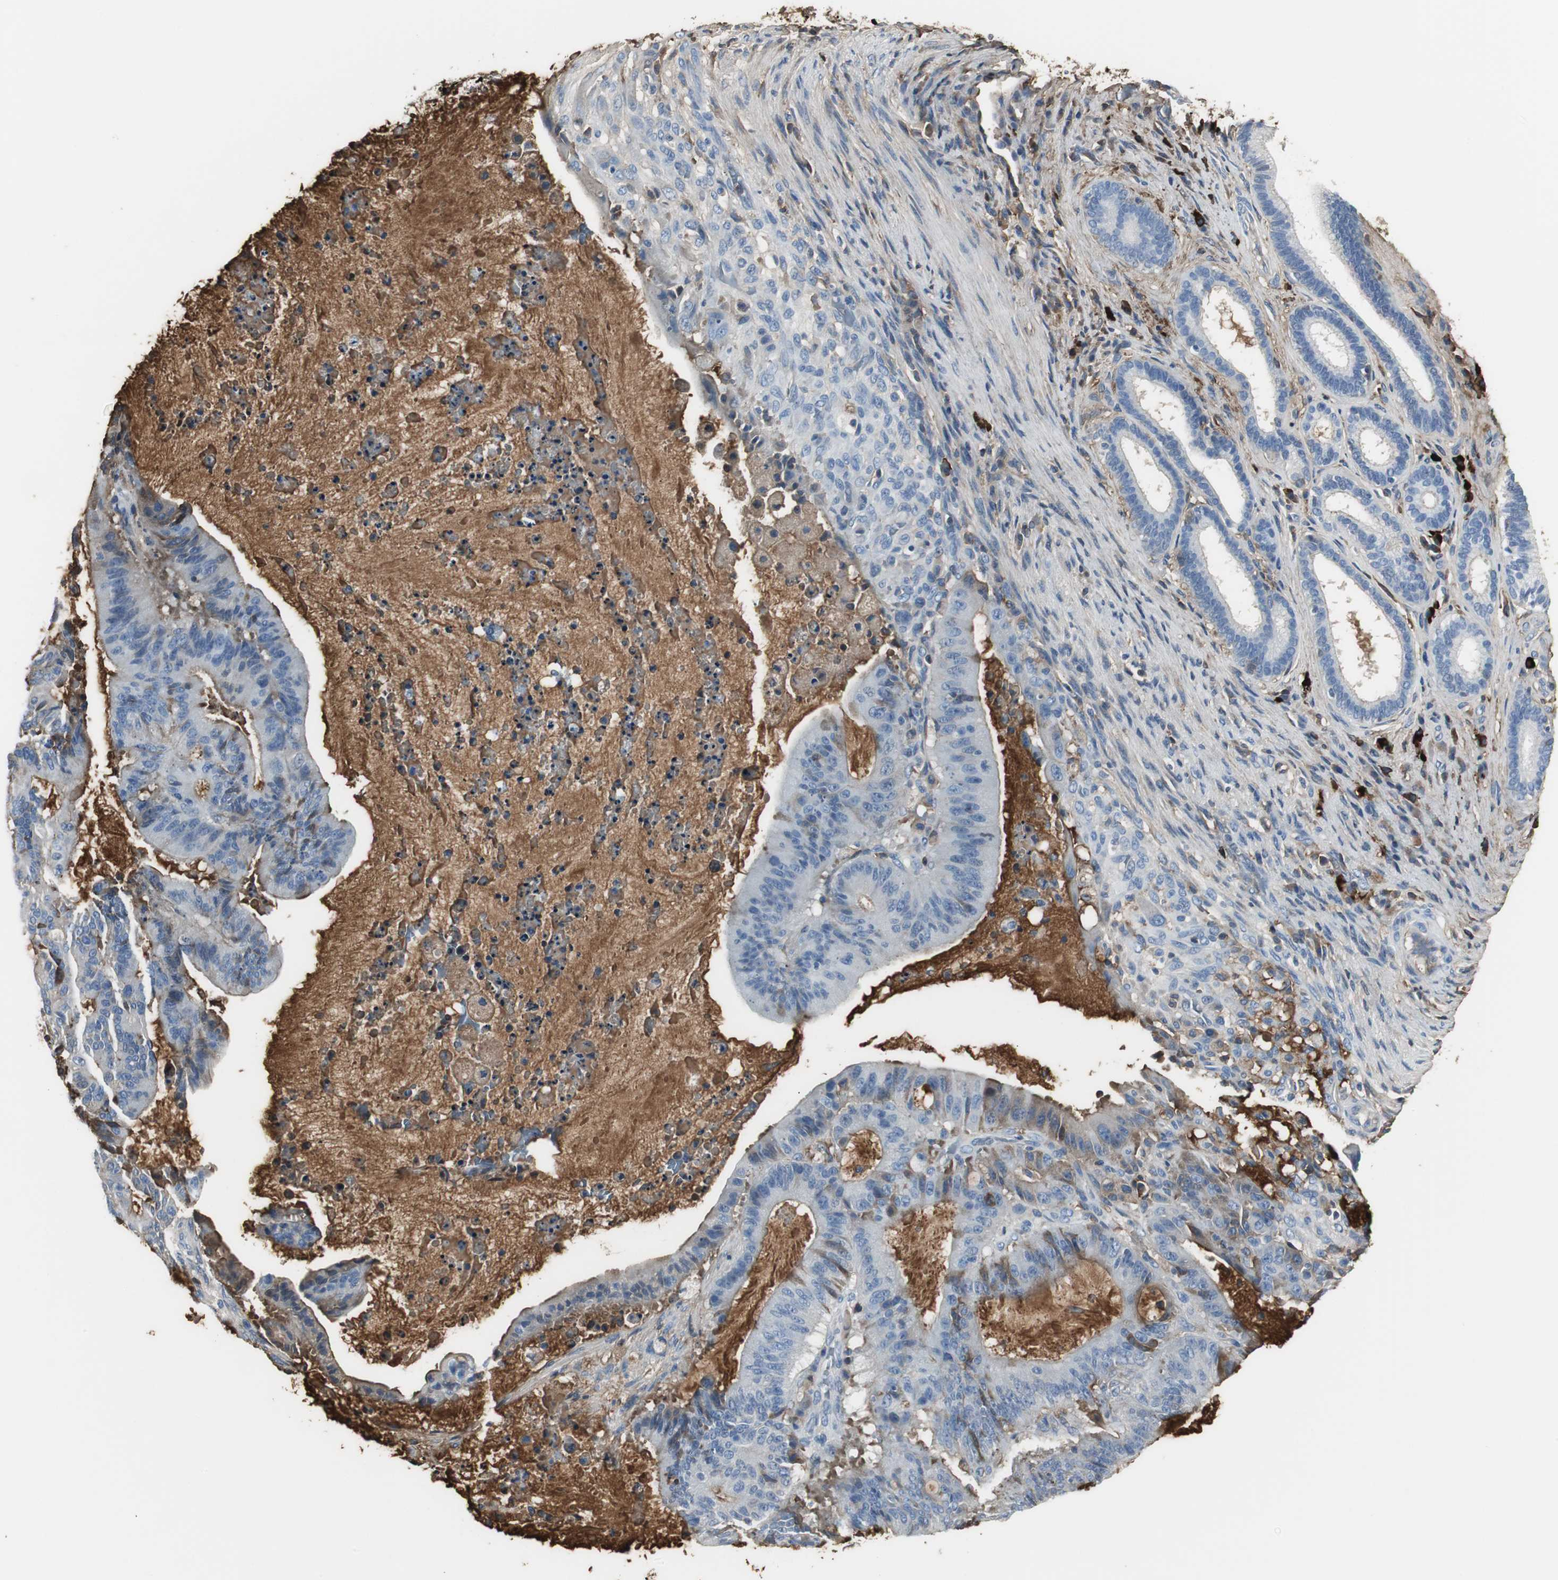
{"staining": {"intensity": "weak", "quantity": "<25%", "location": "cytoplasmic/membranous"}, "tissue": "liver cancer", "cell_type": "Tumor cells", "image_type": "cancer", "snomed": [{"axis": "morphology", "description": "Cholangiocarcinoma"}, {"axis": "topography", "description": "Liver"}], "caption": "Tumor cells are negative for protein expression in human liver cholangiocarcinoma.", "gene": "IGHA1", "patient": {"sex": "female", "age": 73}}